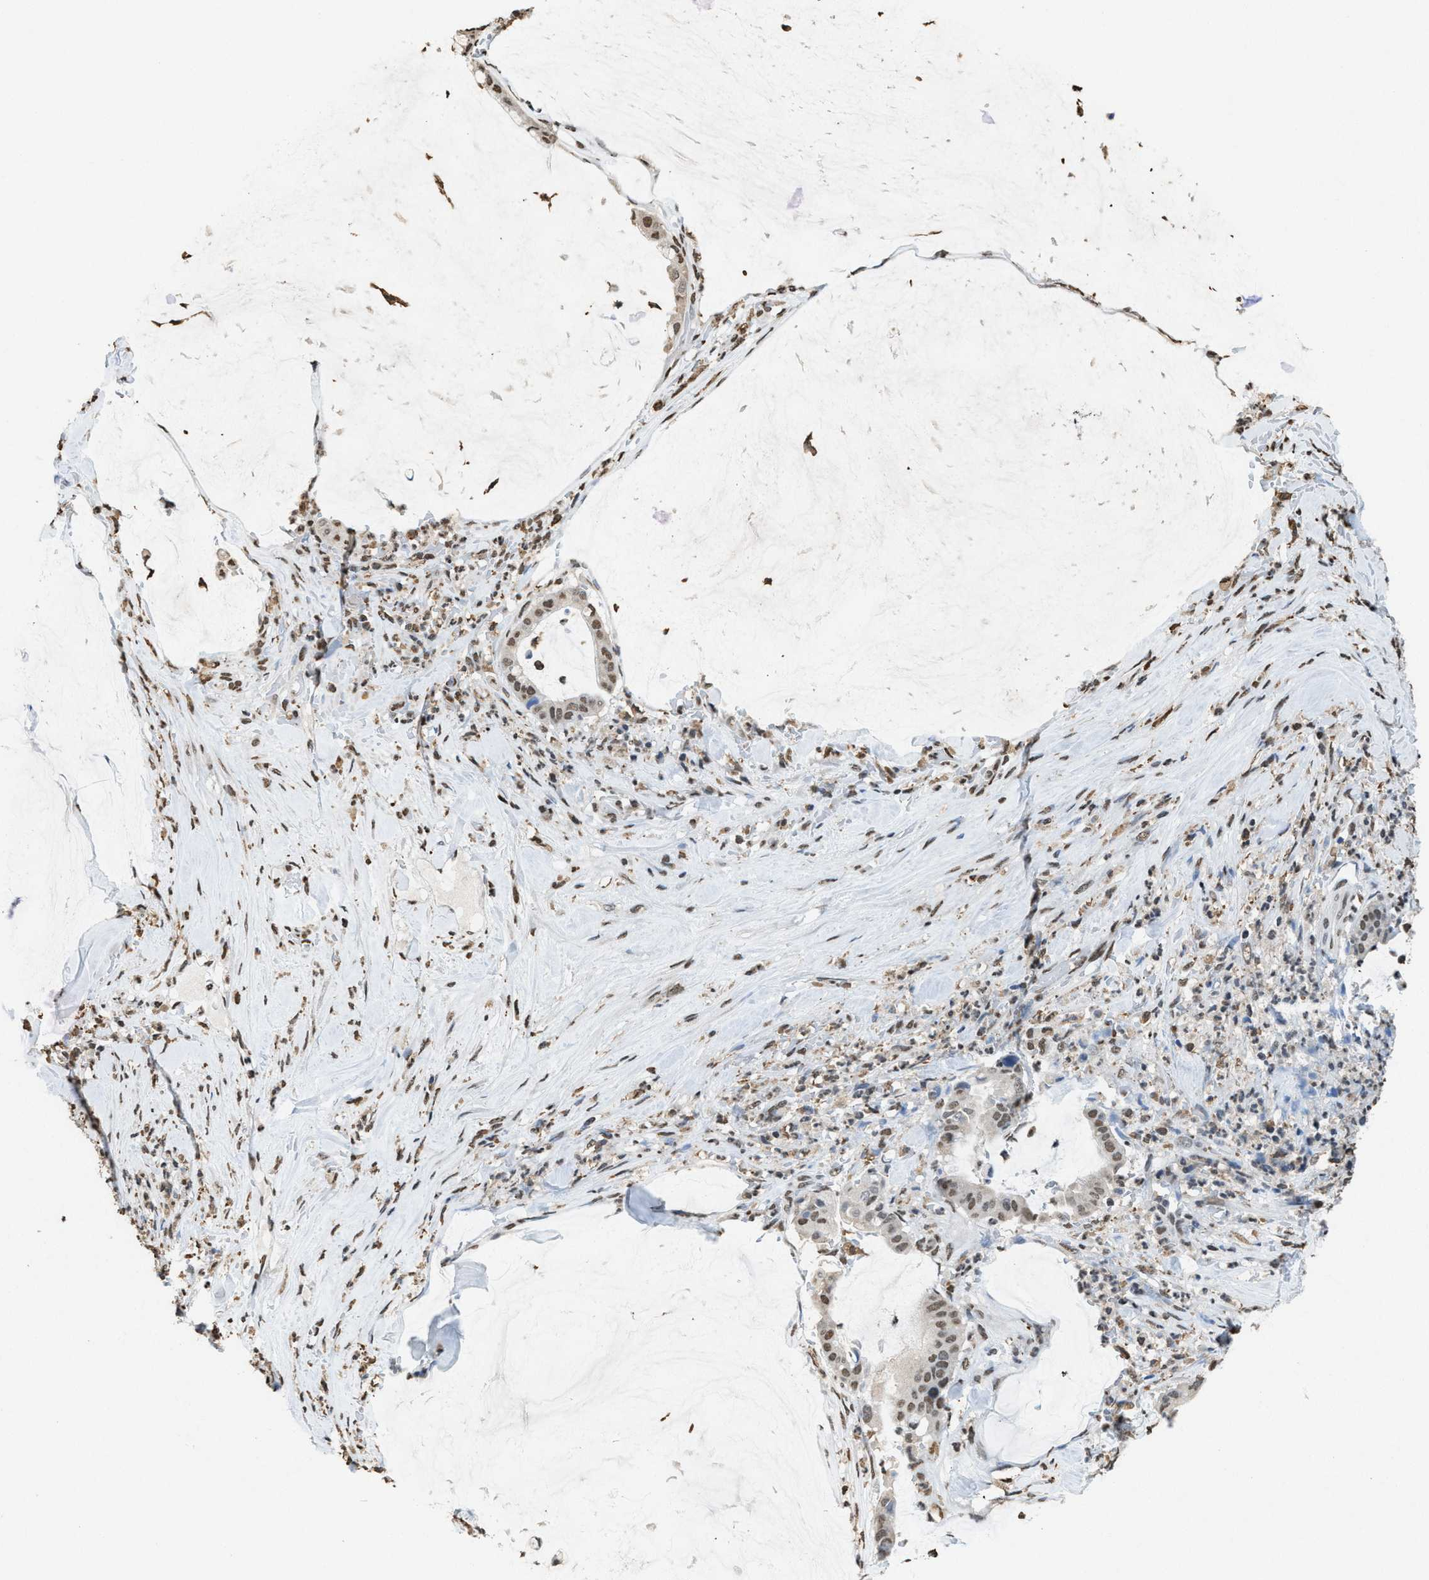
{"staining": {"intensity": "weak", "quantity": "25%-75%", "location": "nuclear"}, "tissue": "pancreatic cancer", "cell_type": "Tumor cells", "image_type": "cancer", "snomed": [{"axis": "morphology", "description": "Adenocarcinoma, NOS"}, {"axis": "topography", "description": "Pancreas"}], "caption": "Pancreatic adenocarcinoma stained for a protein (brown) displays weak nuclear positive expression in about 25%-75% of tumor cells.", "gene": "NUP88", "patient": {"sex": "male", "age": 41}}